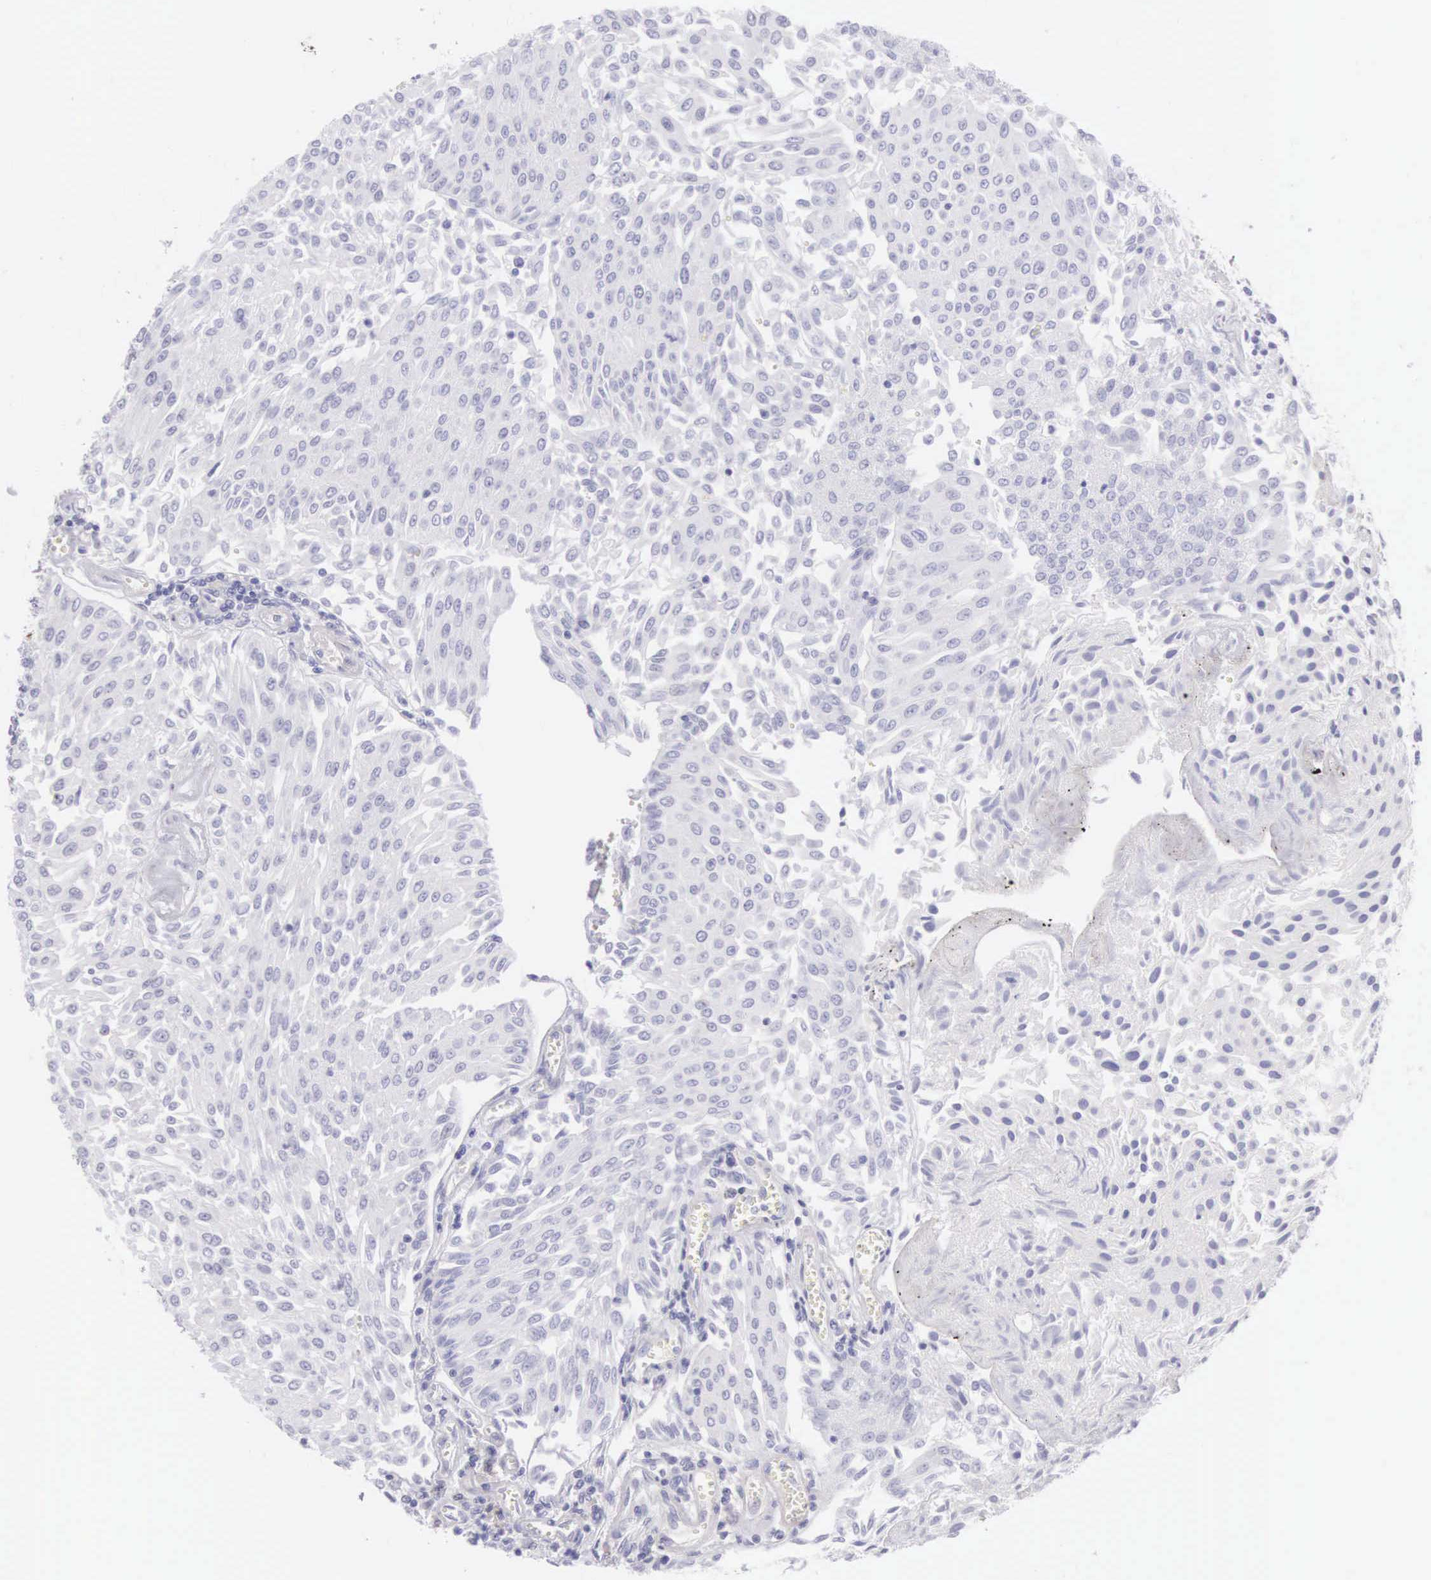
{"staining": {"intensity": "negative", "quantity": "none", "location": "none"}, "tissue": "urothelial cancer", "cell_type": "Tumor cells", "image_type": "cancer", "snomed": [{"axis": "morphology", "description": "Urothelial carcinoma, Low grade"}, {"axis": "topography", "description": "Urinary bladder"}], "caption": "This is an immunohistochemistry image of low-grade urothelial carcinoma. There is no positivity in tumor cells.", "gene": "ARFGAP3", "patient": {"sex": "male", "age": 86}}